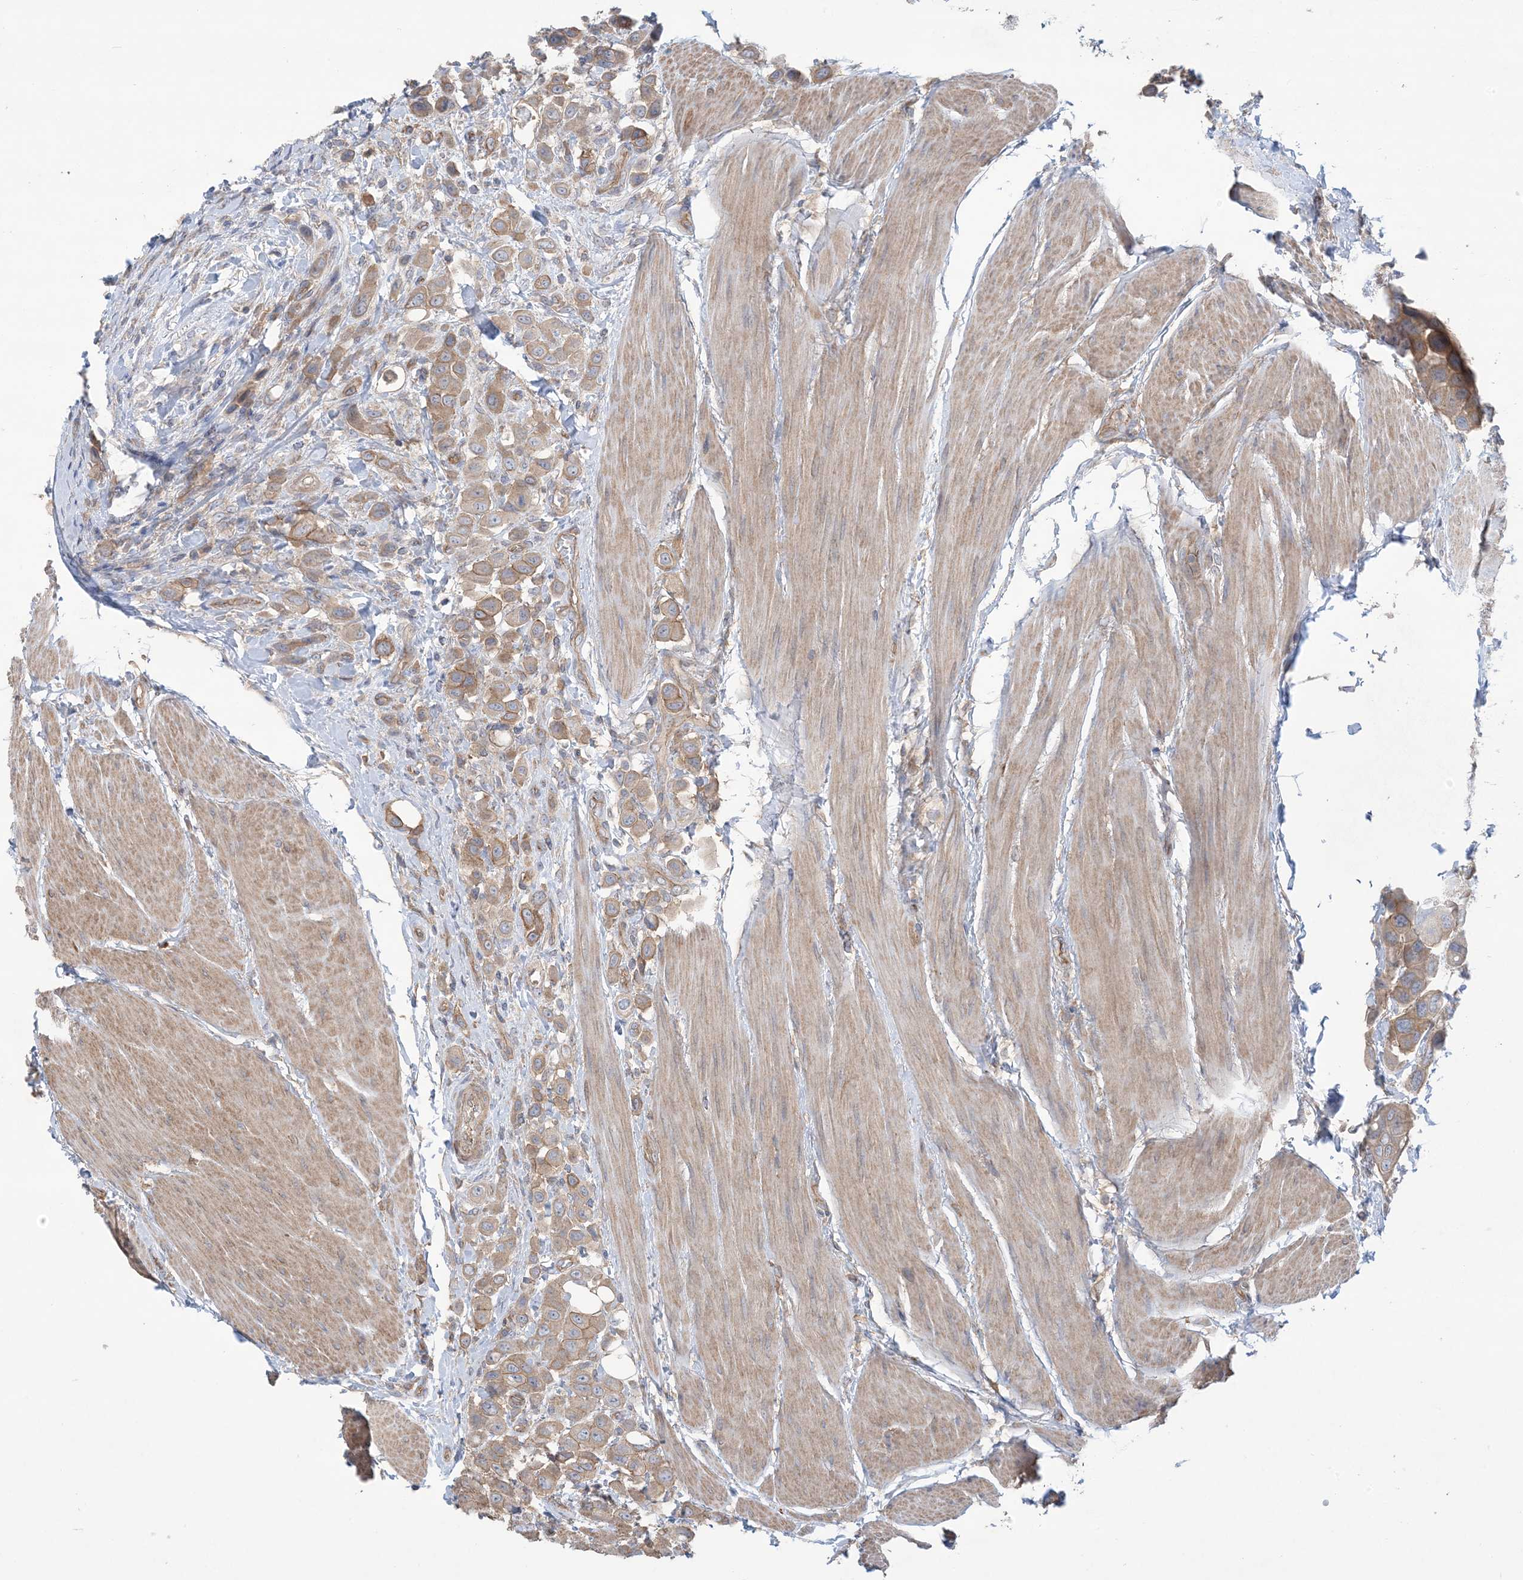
{"staining": {"intensity": "moderate", "quantity": ">75%", "location": "cytoplasmic/membranous"}, "tissue": "urothelial cancer", "cell_type": "Tumor cells", "image_type": "cancer", "snomed": [{"axis": "morphology", "description": "Urothelial carcinoma, High grade"}, {"axis": "topography", "description": "Urinary bladder"}], "caption": "The histopathology image displays immunohistochemical staining of urothelial cancer. There is moderate cytoplasmic/membranous staining is present in about >75% of tumor cells.", "gene": "CCNY", "patient": {"sex": "male", "age": 50}}